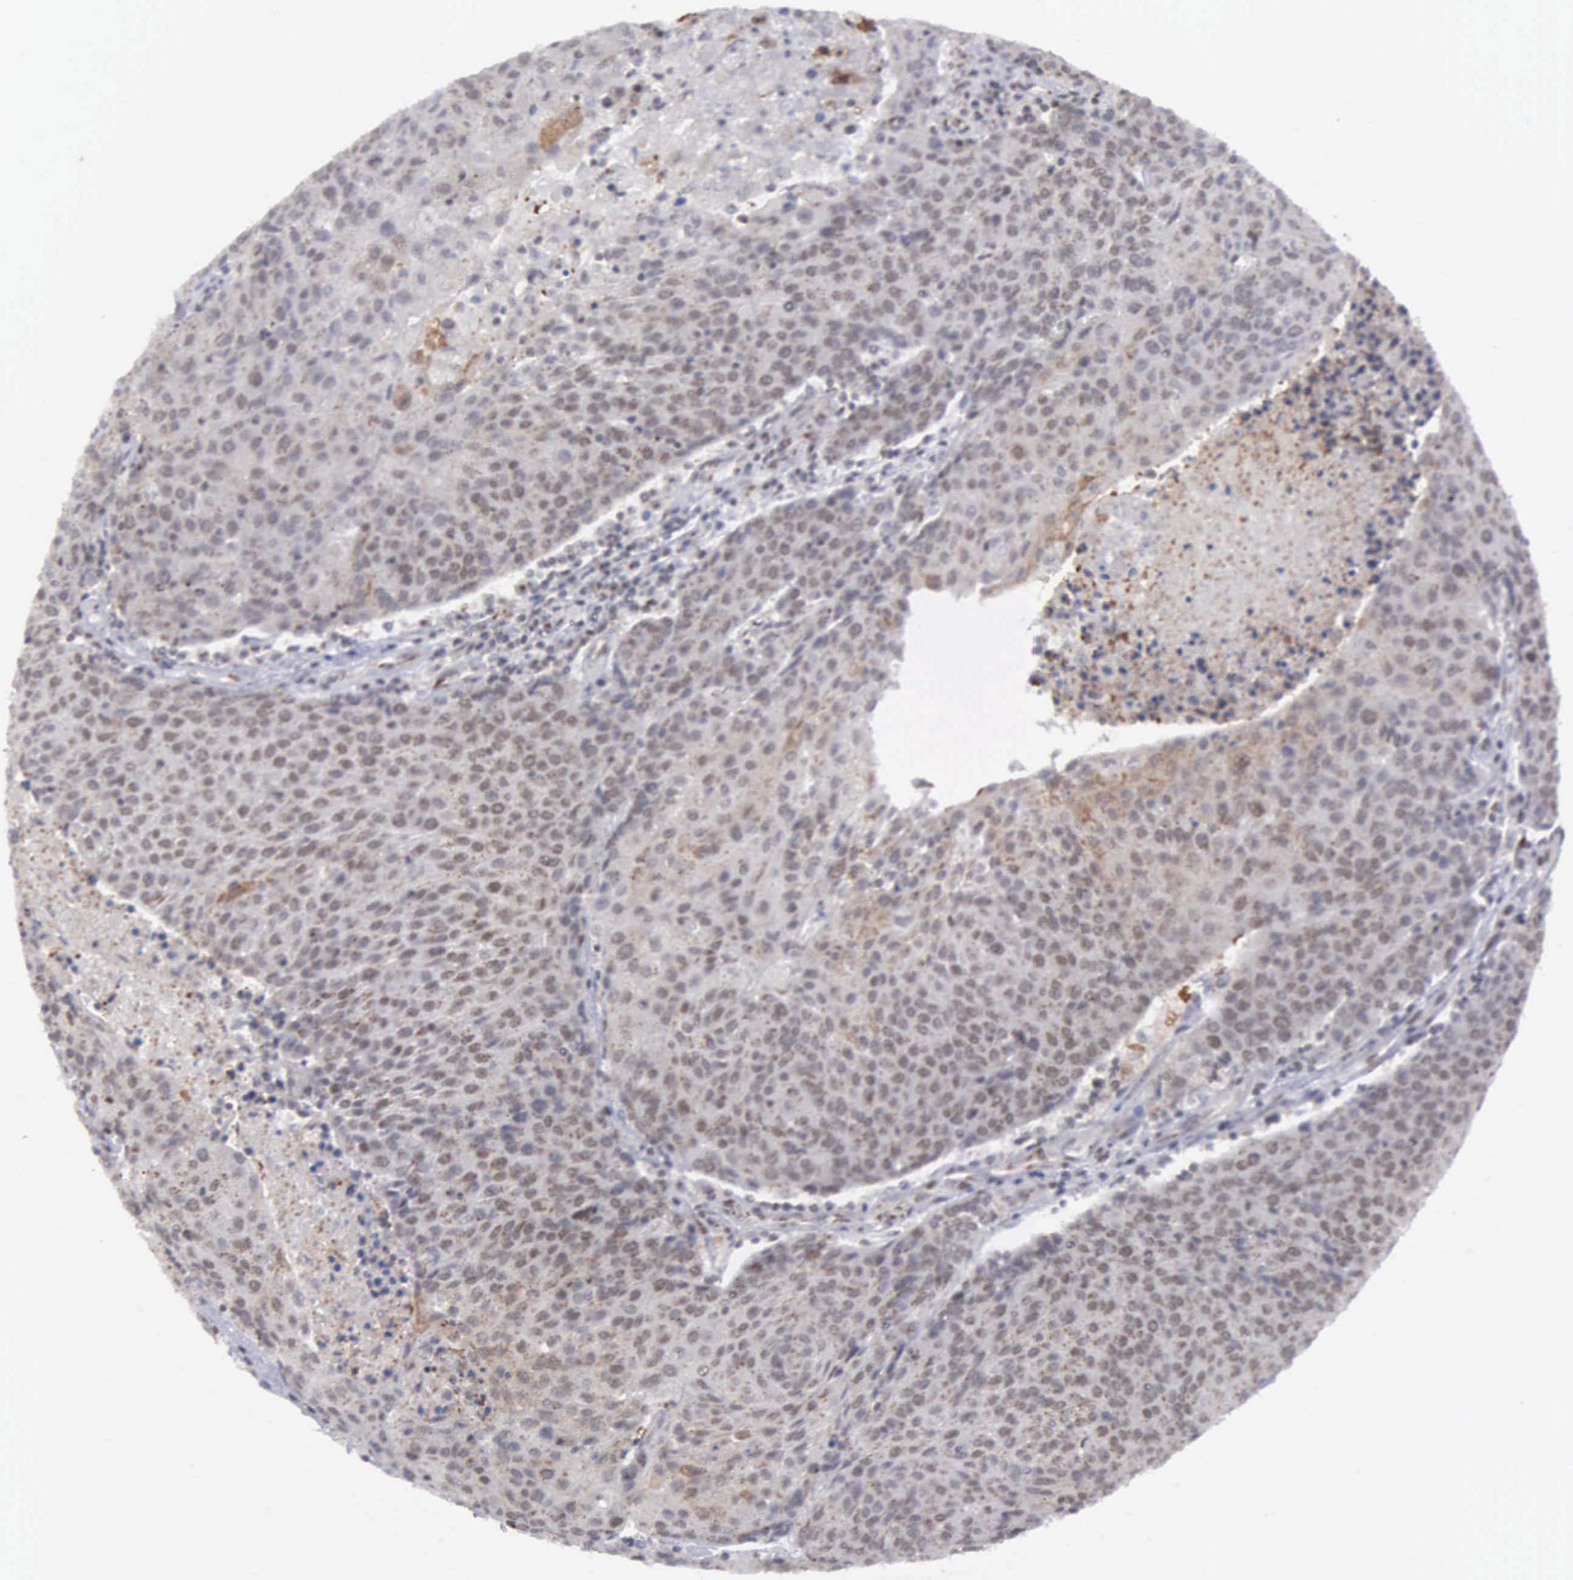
{"staining": {"intensity": "weak", "quantity": ">75%", "location": "cytoplasmic/membranous,nuclear"}, "tissue": "urothelial cancer", "cell_type": "Tumor cells", "image_type": "cancer", "snomed": [{"axis": "morphology", "description": "Urothelial carcinoma, High grade"}, {"axis": "topography", "description": "Urinary bladder"}], "caption": "High-power microscopy captured an IHC micrograph of urothelial carcinoma (high-grade), revealing weak cytoplasmic/membranous and nuclear positivity in approximately >75% of tumor cells.", "gene": "GTF2A1", "patient": {"sex": "female", "age": 85}}